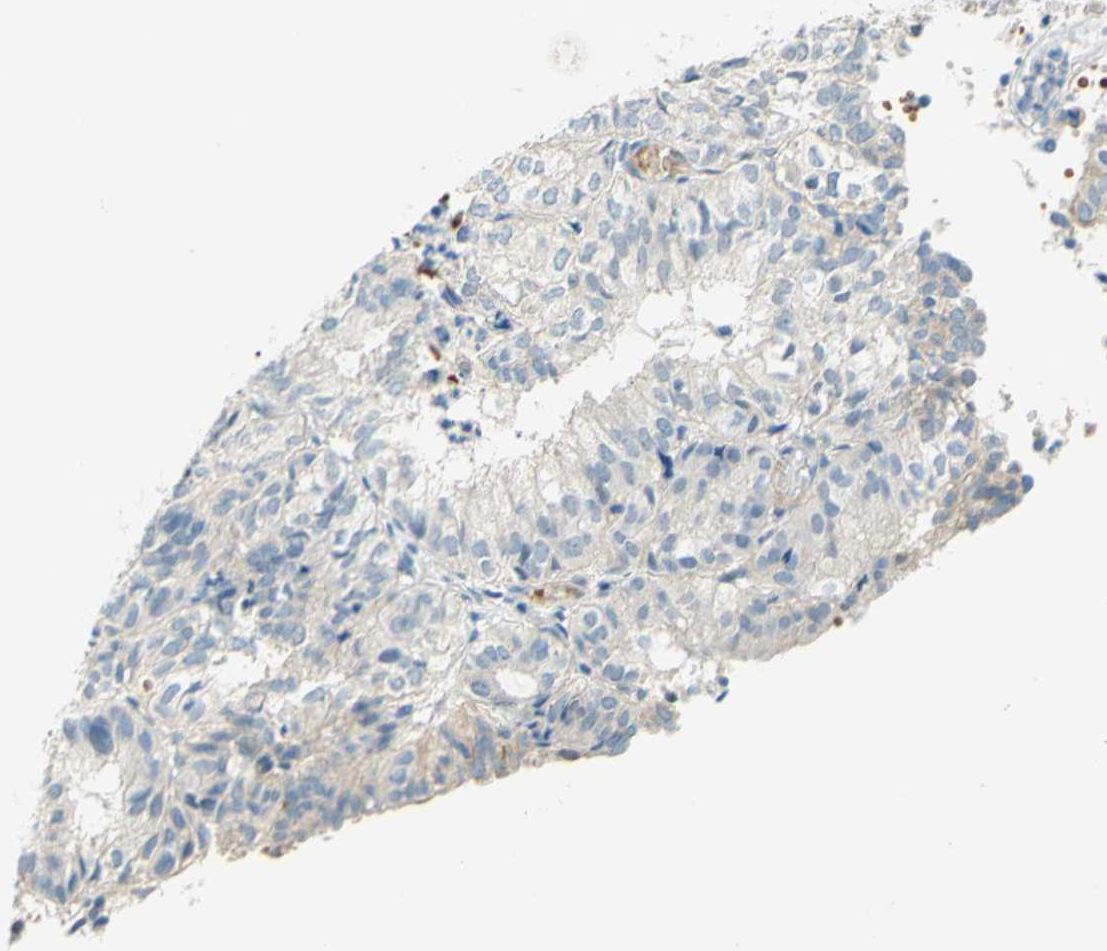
{"staining": {"intensity": "weak", "quantity": "<25%", "location": "cytoplasmic/membranous"}, "tissue": "endometrial cancer", "cell_type": "Tumor cells", "image_type": "cancer", "snomed": [{"axis": "morphology", "description": "Adenocarcinoma, NOS"}, {"axis": "topography", "description": "Uterus"}], "caption": "Immunohistochemistry image of neoplastic tissue: endometrial cancer stained with DAB shows no significant protein expression in tumor cells.", "gene": "ENTREP2", "patient": {"sex": "female", "age": 60}}